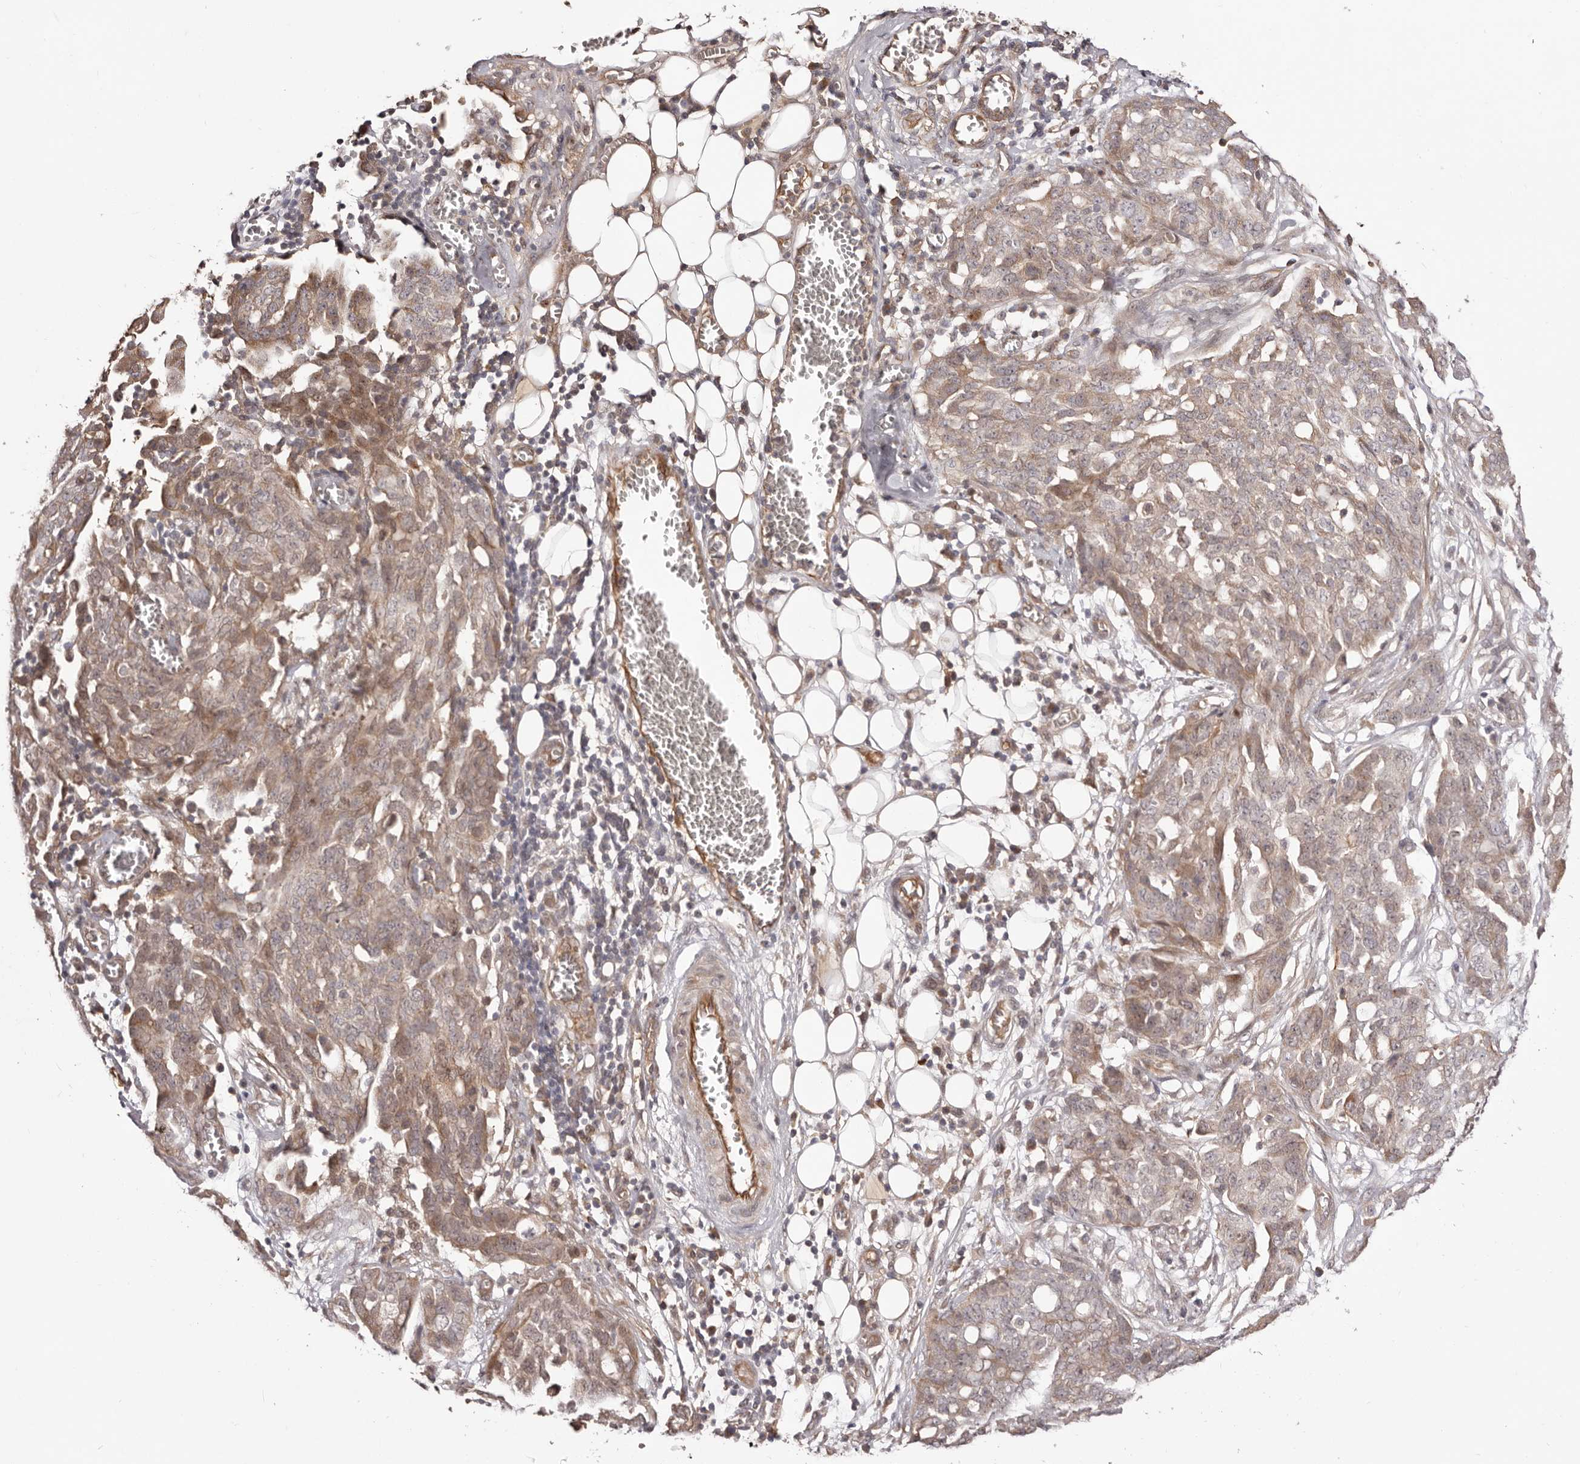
{"staining": {"intensity": "moderate", "quantity": ">75%", "location": "cytoplasmic/membranous,nuclear"}, "tissue": "ovarian cancer", "cell_type": "Tumor cells", "image_type": "cancer", "snomed": [{"axis": "morphology", "description": "Cystadenocarcinoma, serous, NOS"}, {"axis": "topography", "description": "Soft tissue"}, {"axis": "topography", "description": "Ovary"}], "caption": "Ovarian serous cystadenocarcinoma stained for a protein (brown) reveals moderate cytoplasmic/membranous and nuclear positive expression in about >75% of tumor cells.", "gene": "EGR3", "patient": {"sex": "female", "age": 57}}